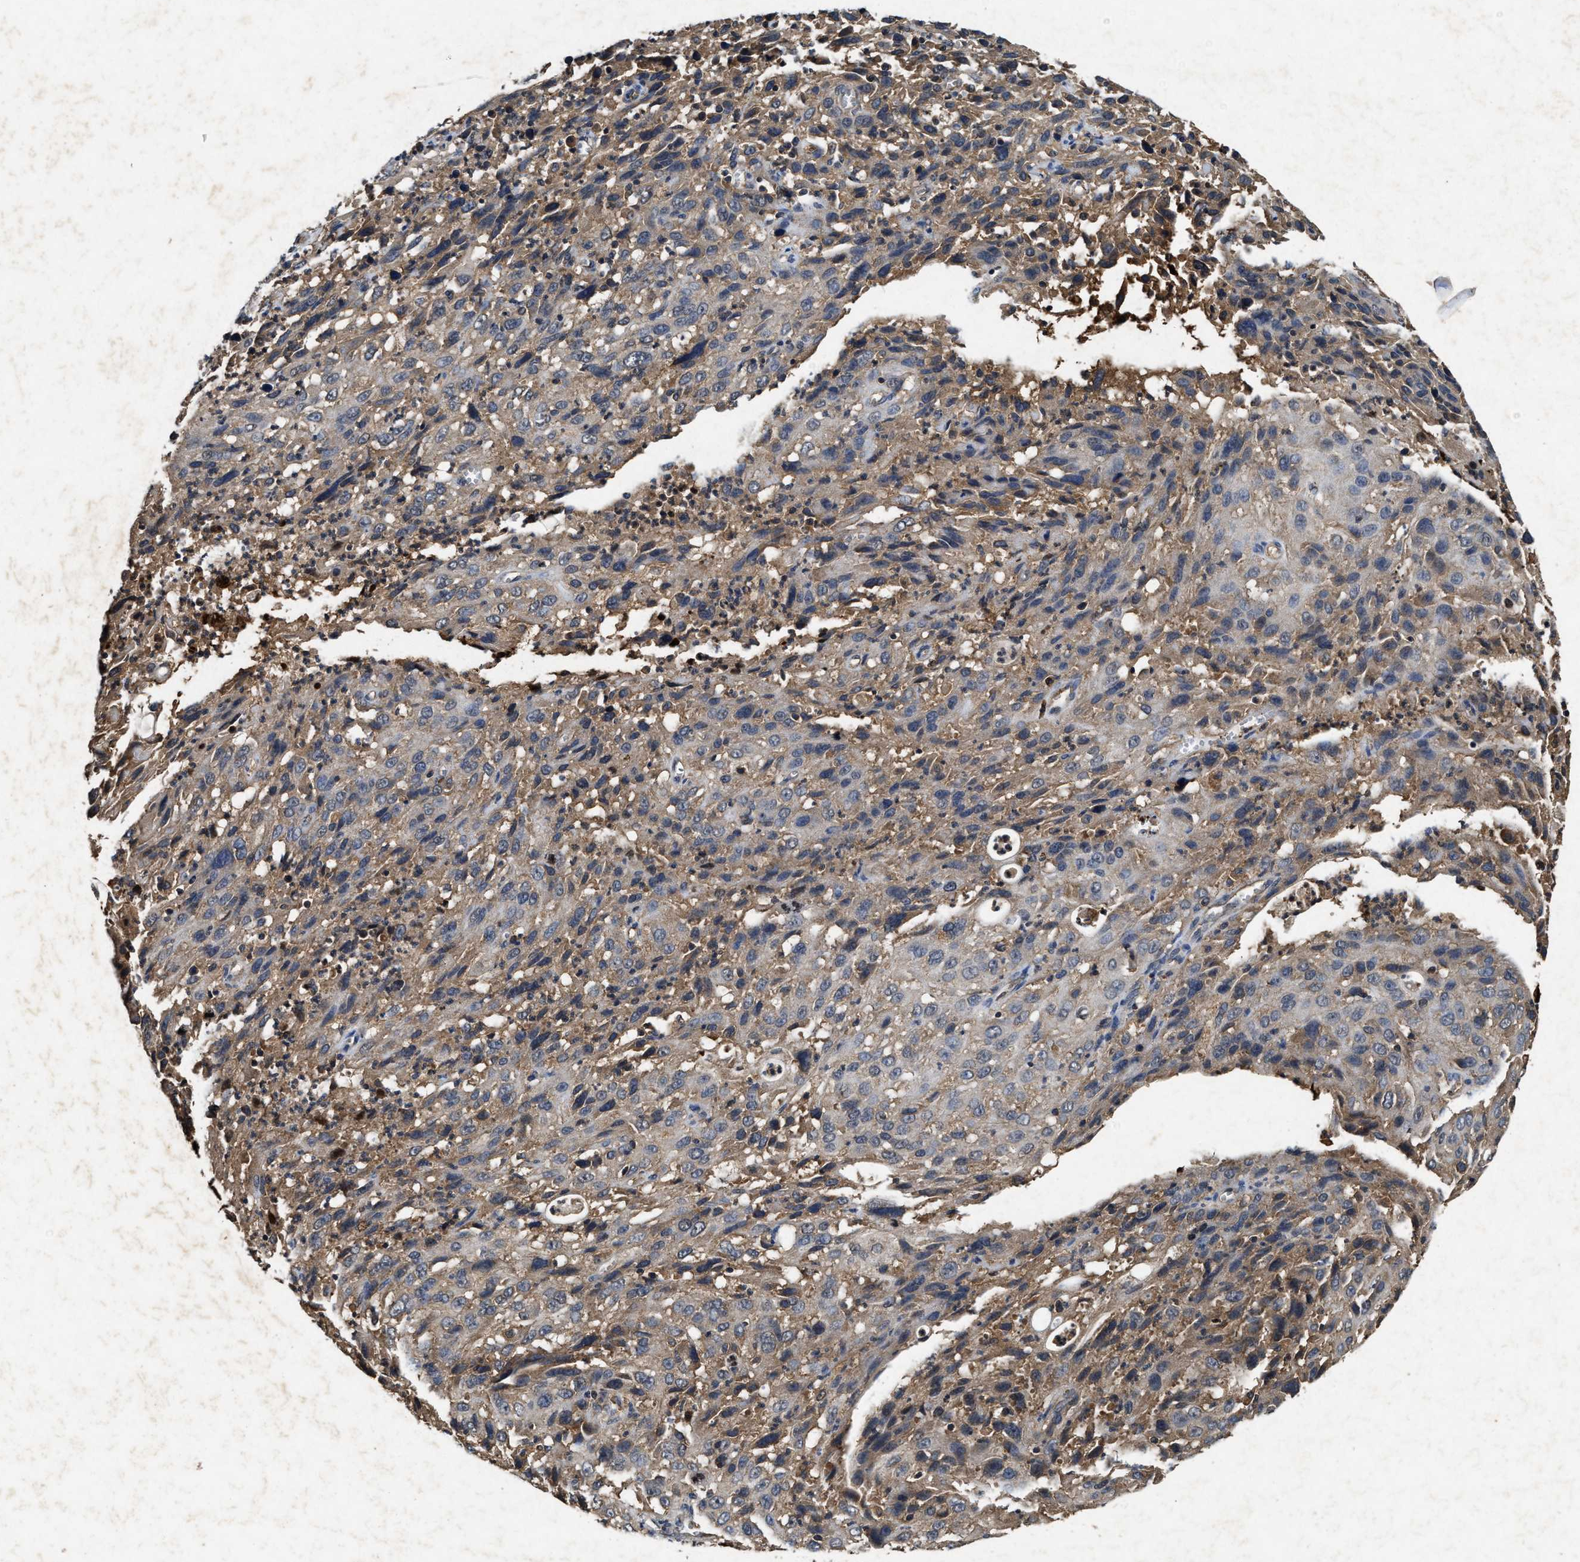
{"staining": {"intensity": "weak", "quantity": "25%-75%", "location": "cytoplasmic/membranous"}, "tissue": "cervical cancer", "cell_type": "Tumor cells", "image_type": "cancer", "snomed": [{"axis": "morphology", "description": "Squamous cell carcinoma, NOS"}, {"axis": "topography", "description": "Cervix"}], "caption": "About 25%-75% of tumor cells in squamous cell carcinoma (cervical) show weak cytoplasmic/membranous protein staining as visualized by brown immunohistochemical staining.", "gene": "PDAP1", "patient": {"sex": "female", "age": 32}}